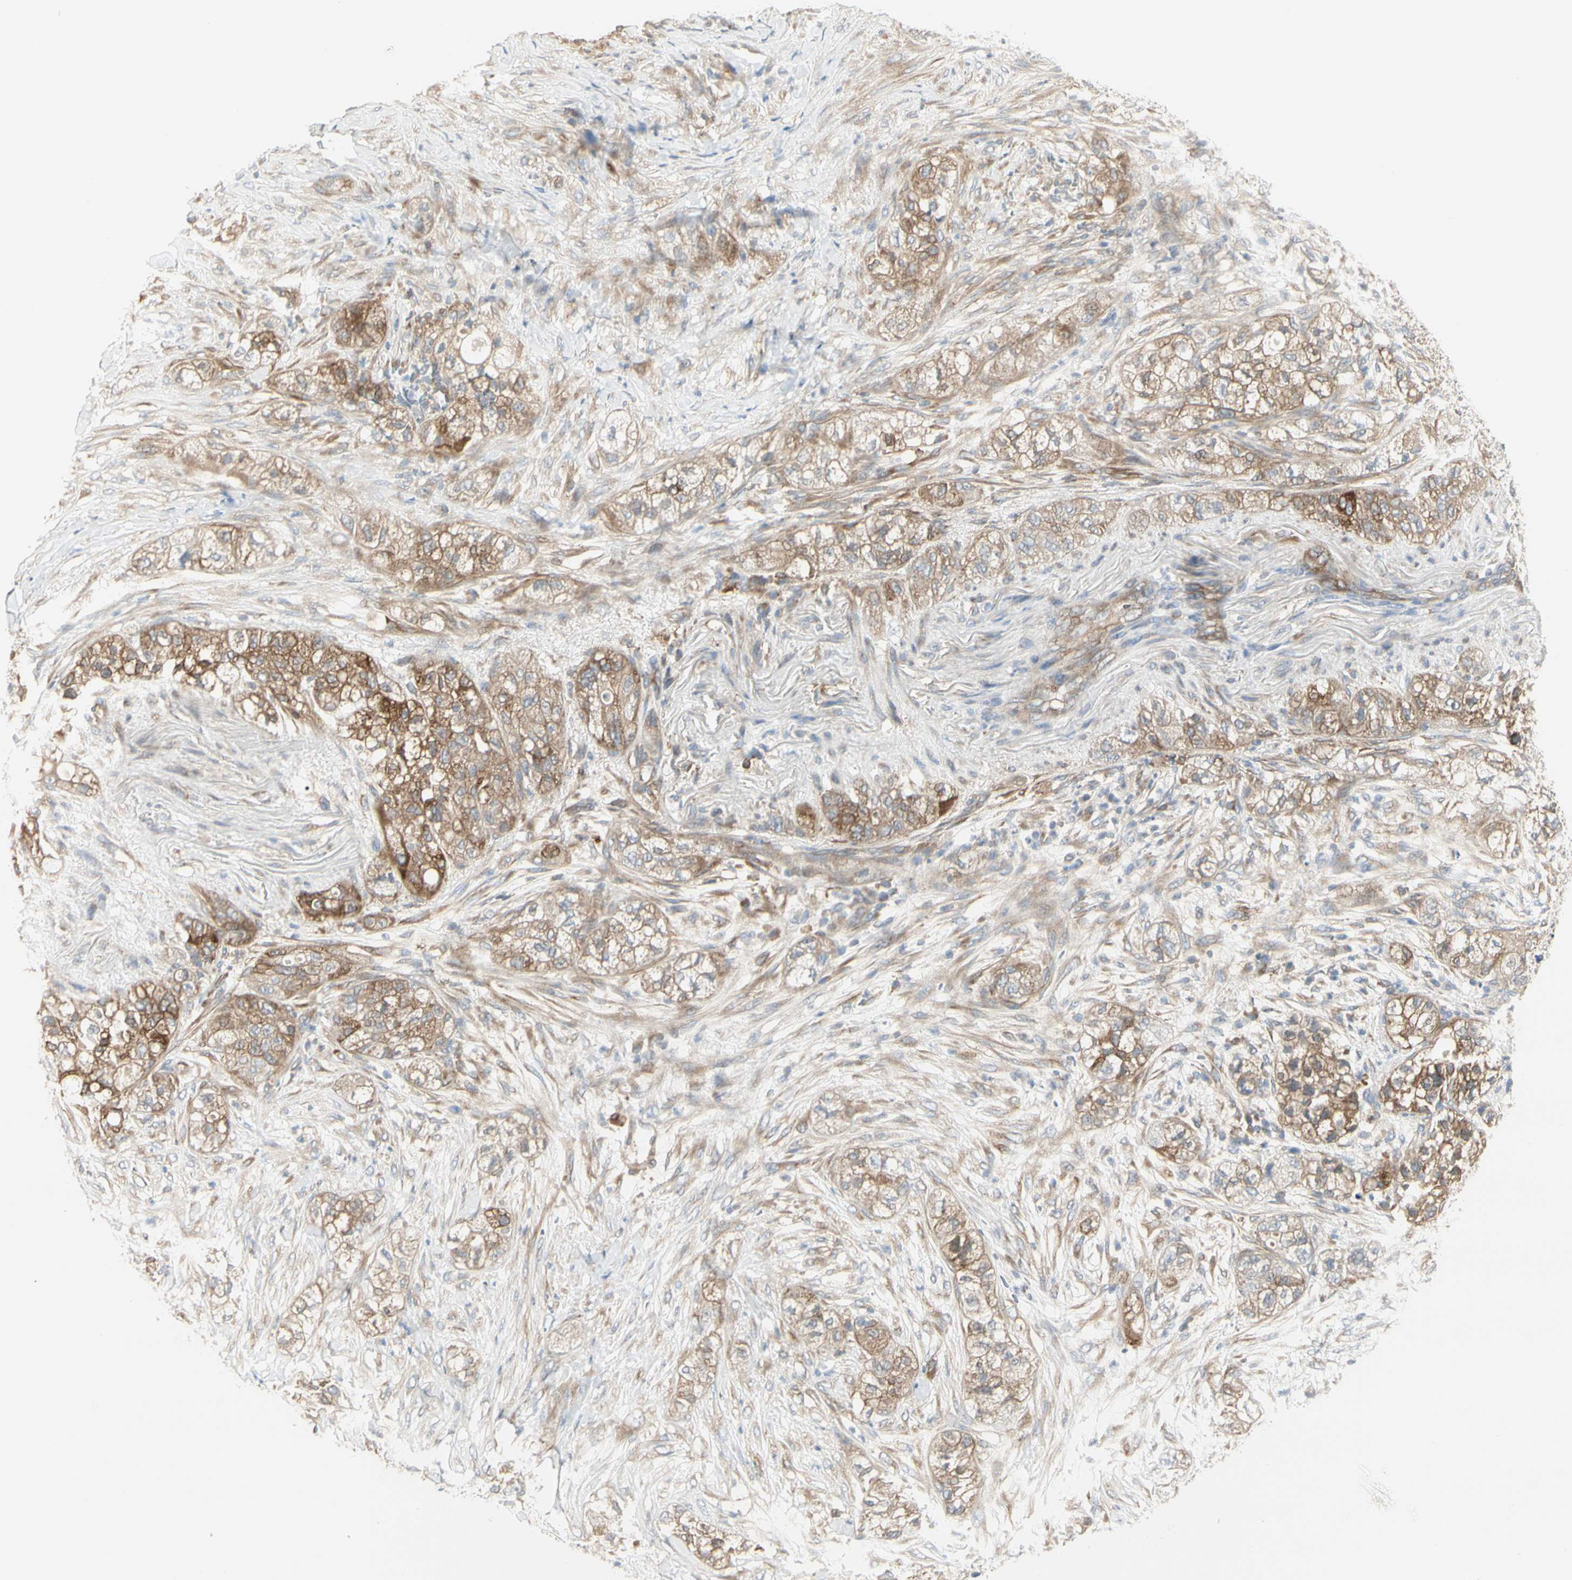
{"staining": {"intensity": "moderate", "quantity": ">75%", "location": "cytoplasmic/membranous"}, "tissue": "pancreatic cancer", "cell_type": "Tumor cells", "image_type": "cancer", "snomed": [{"axis": "morphology", "description": "Adenocarcinoma, NOS"}, {"axis": "topography", "description": "Pancreas"}], "caption": "Pancreatic cancer tissue demonstrates moderate cytoplasmic/membranous staining in approximately >75% of tumor cells, visualized by immunohistochemistry. The staining is performed using DAB brown chromogen to label protein expression. The nuclei are counter-stained blue using hematoxylin.", "gene": "NFKB2", "patient": {"sex": "female", "age": 78}}